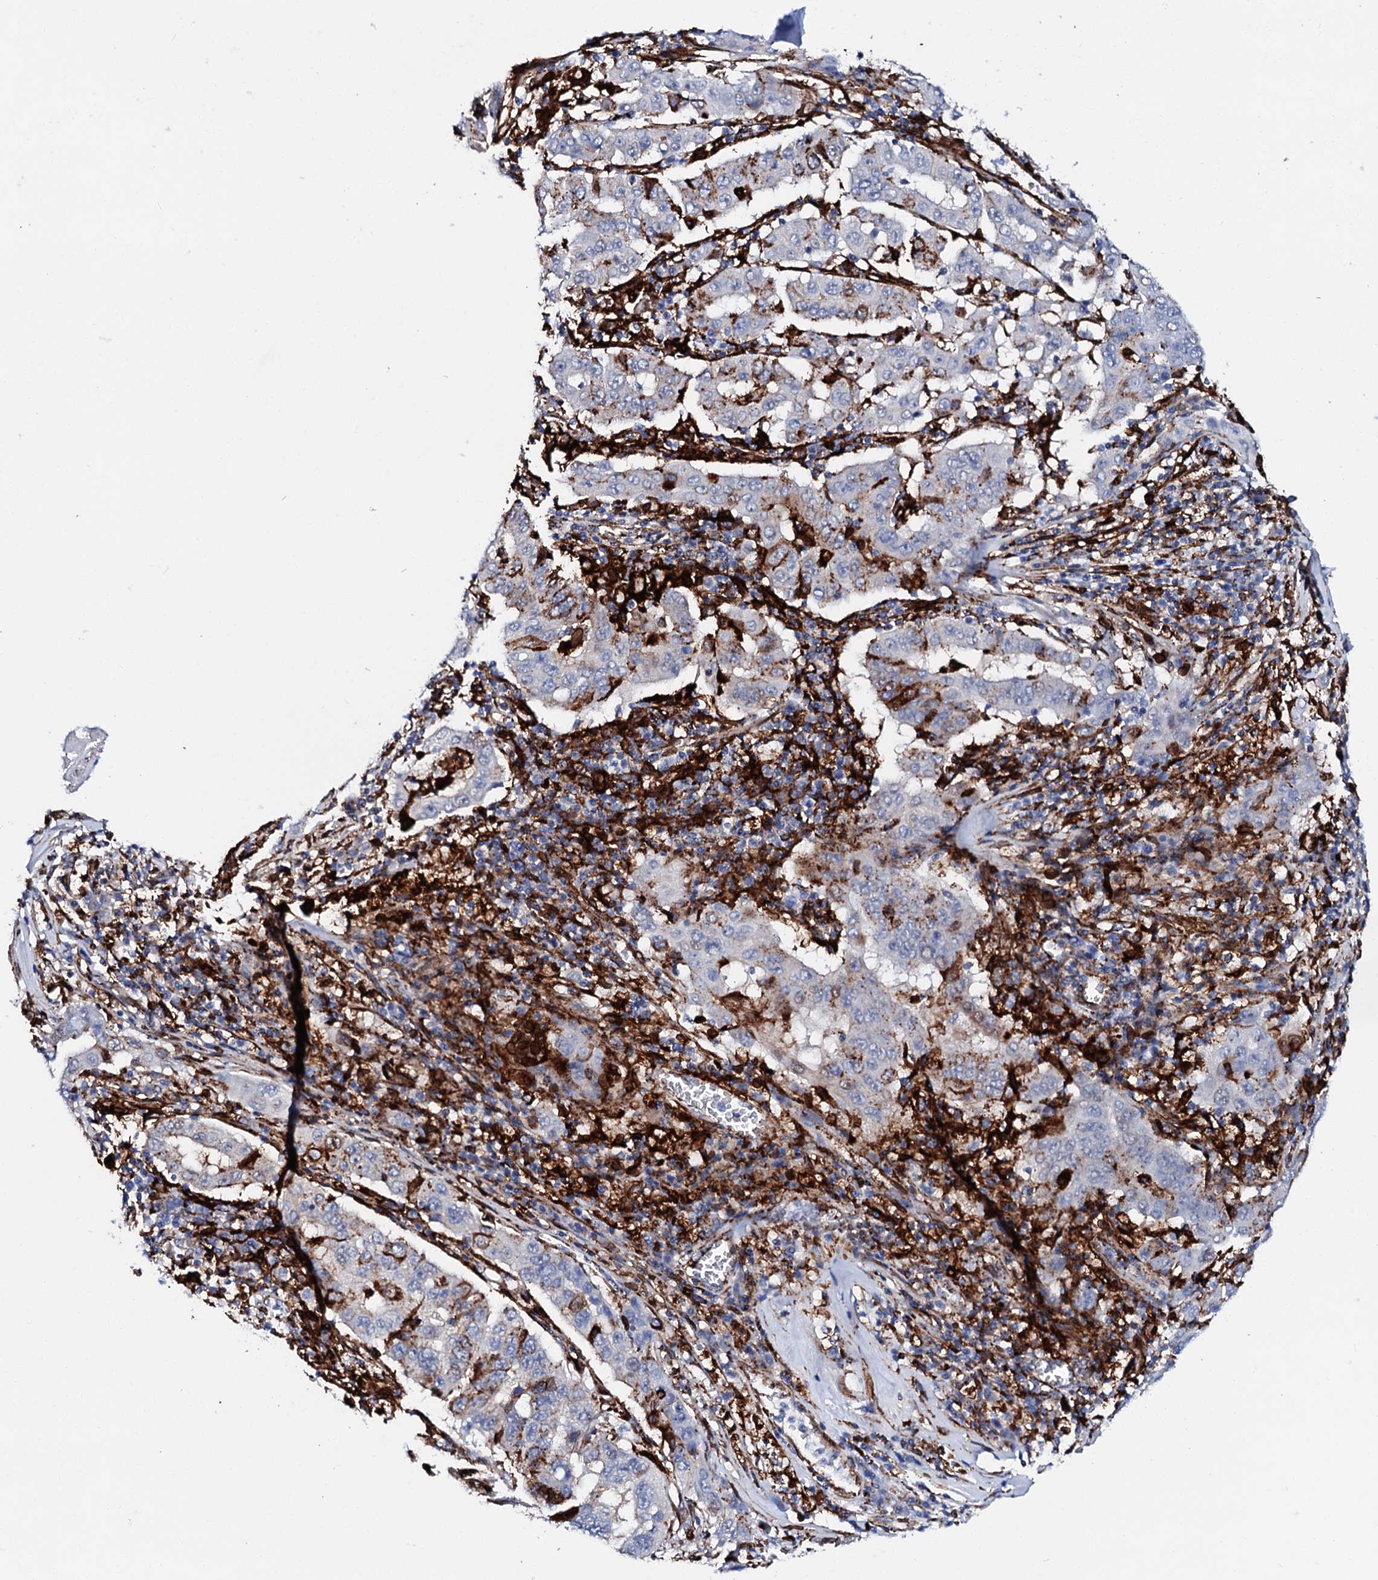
{"staining": {"intensity": "moderate", "quantity": "<25%", "location": "cytoplasmic/membranous"}, "tissue": "pancreatic cancer", "cell_type": "Tumor cells", "image_type": "cancer", "snomed": [{"axis": "morphology", "description": "Adenocarcinoma, NOS"}, {"axis": "topography", "description": "Pancreas"}], "caption": "Moderate cytoplasmic/membranous staining for a protein is identified in approximately <25% of tumor cells of pancreatic cancer using IHC.", "gene": "MED13L", "patient": {"sex": "male", "age": 63}}